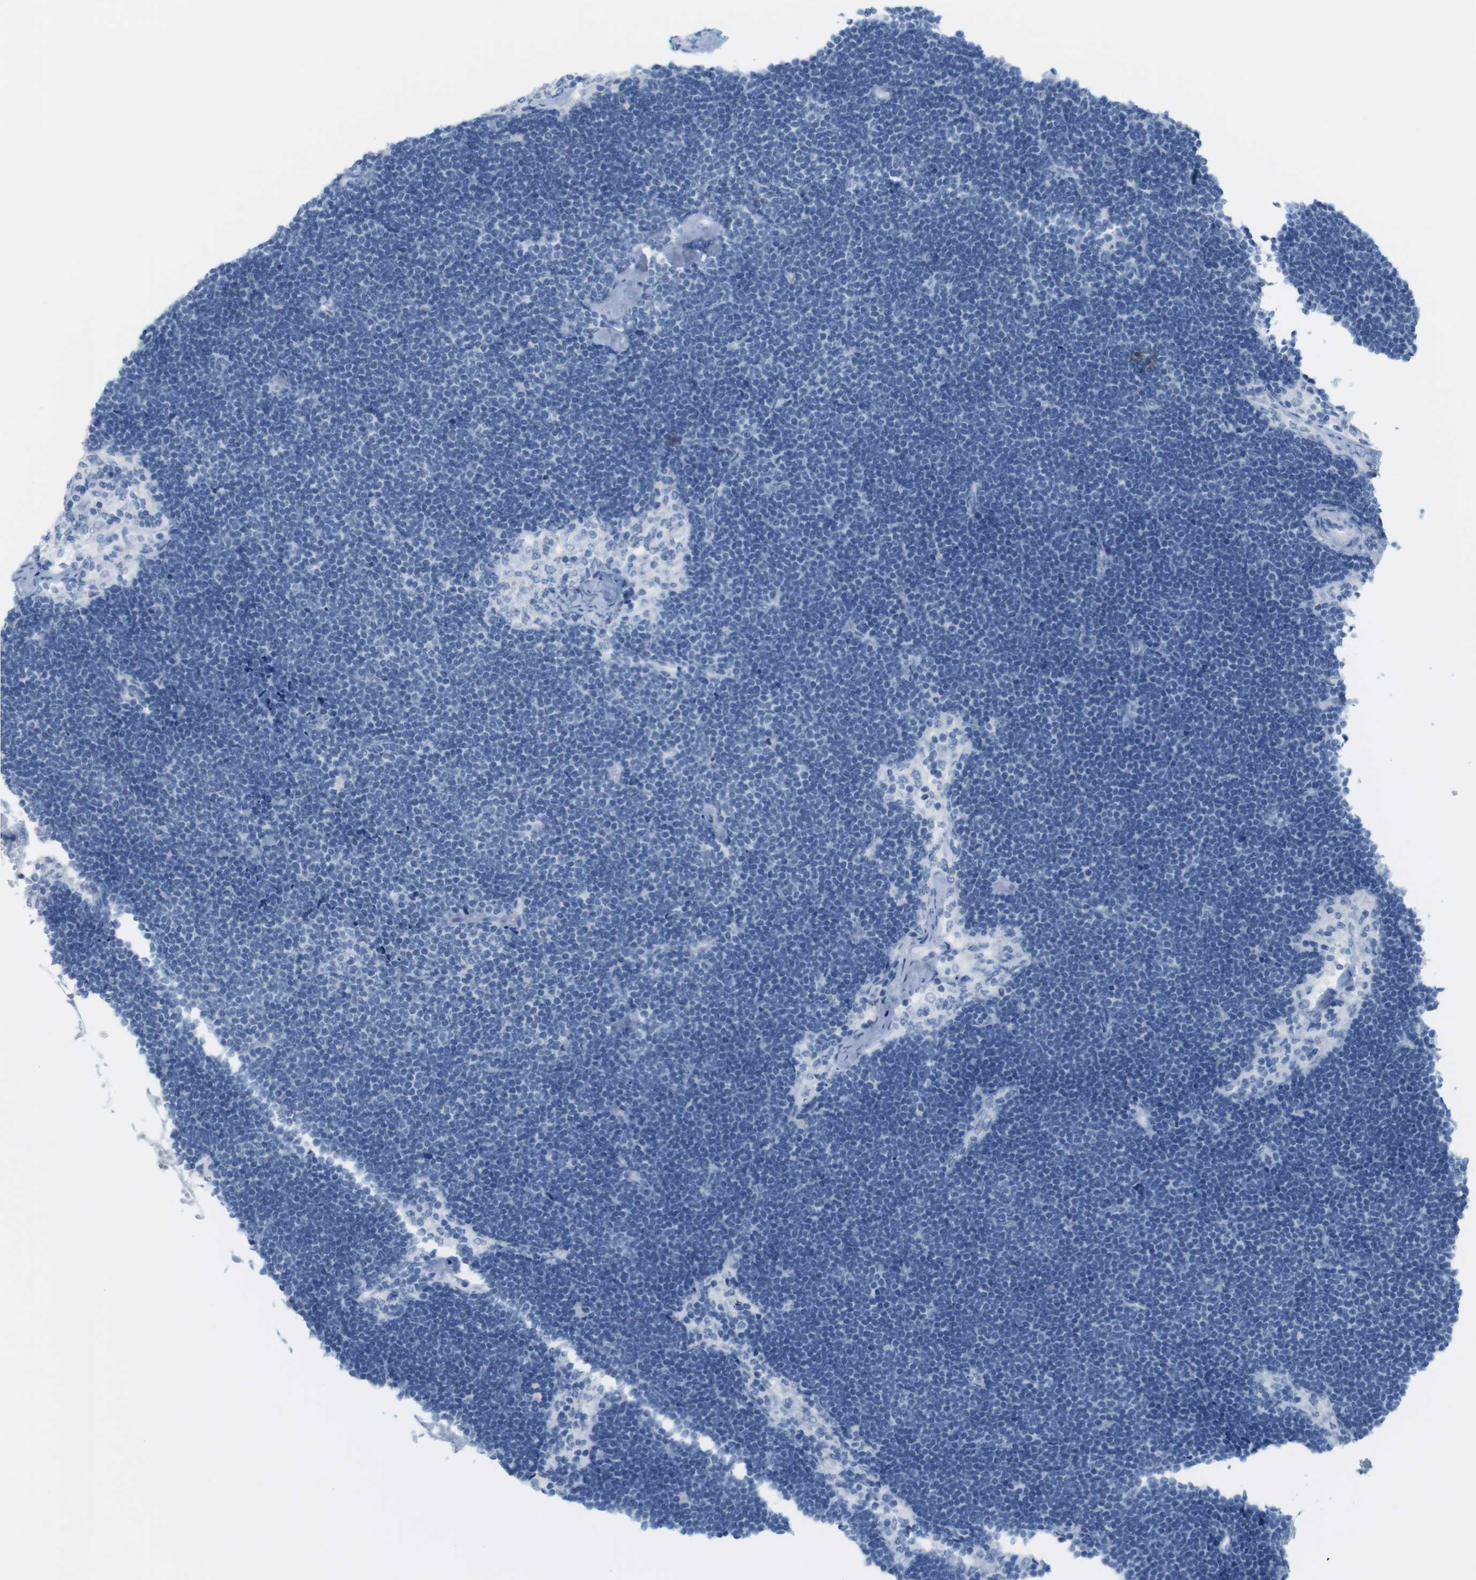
{"staining": {"intensity": "negative", "quantity": "none", "location": "none"}, "tissue": "lymph node", "cell_type": "Germinal center cells", "image_type": "normal", "snomed": [{"axis": "morphology", "description": "Normal tissue, NOS"}, {"axis": "topography", "description": "Lymph node"}], "caption": "DAB (3,3'-diaminobenzidine) immunohistochemical staining of normal lymph node reveals no significant expression in germinal center cells.", "gene": "TNNT2", "patient": {"sex": "male", "age": 63}}